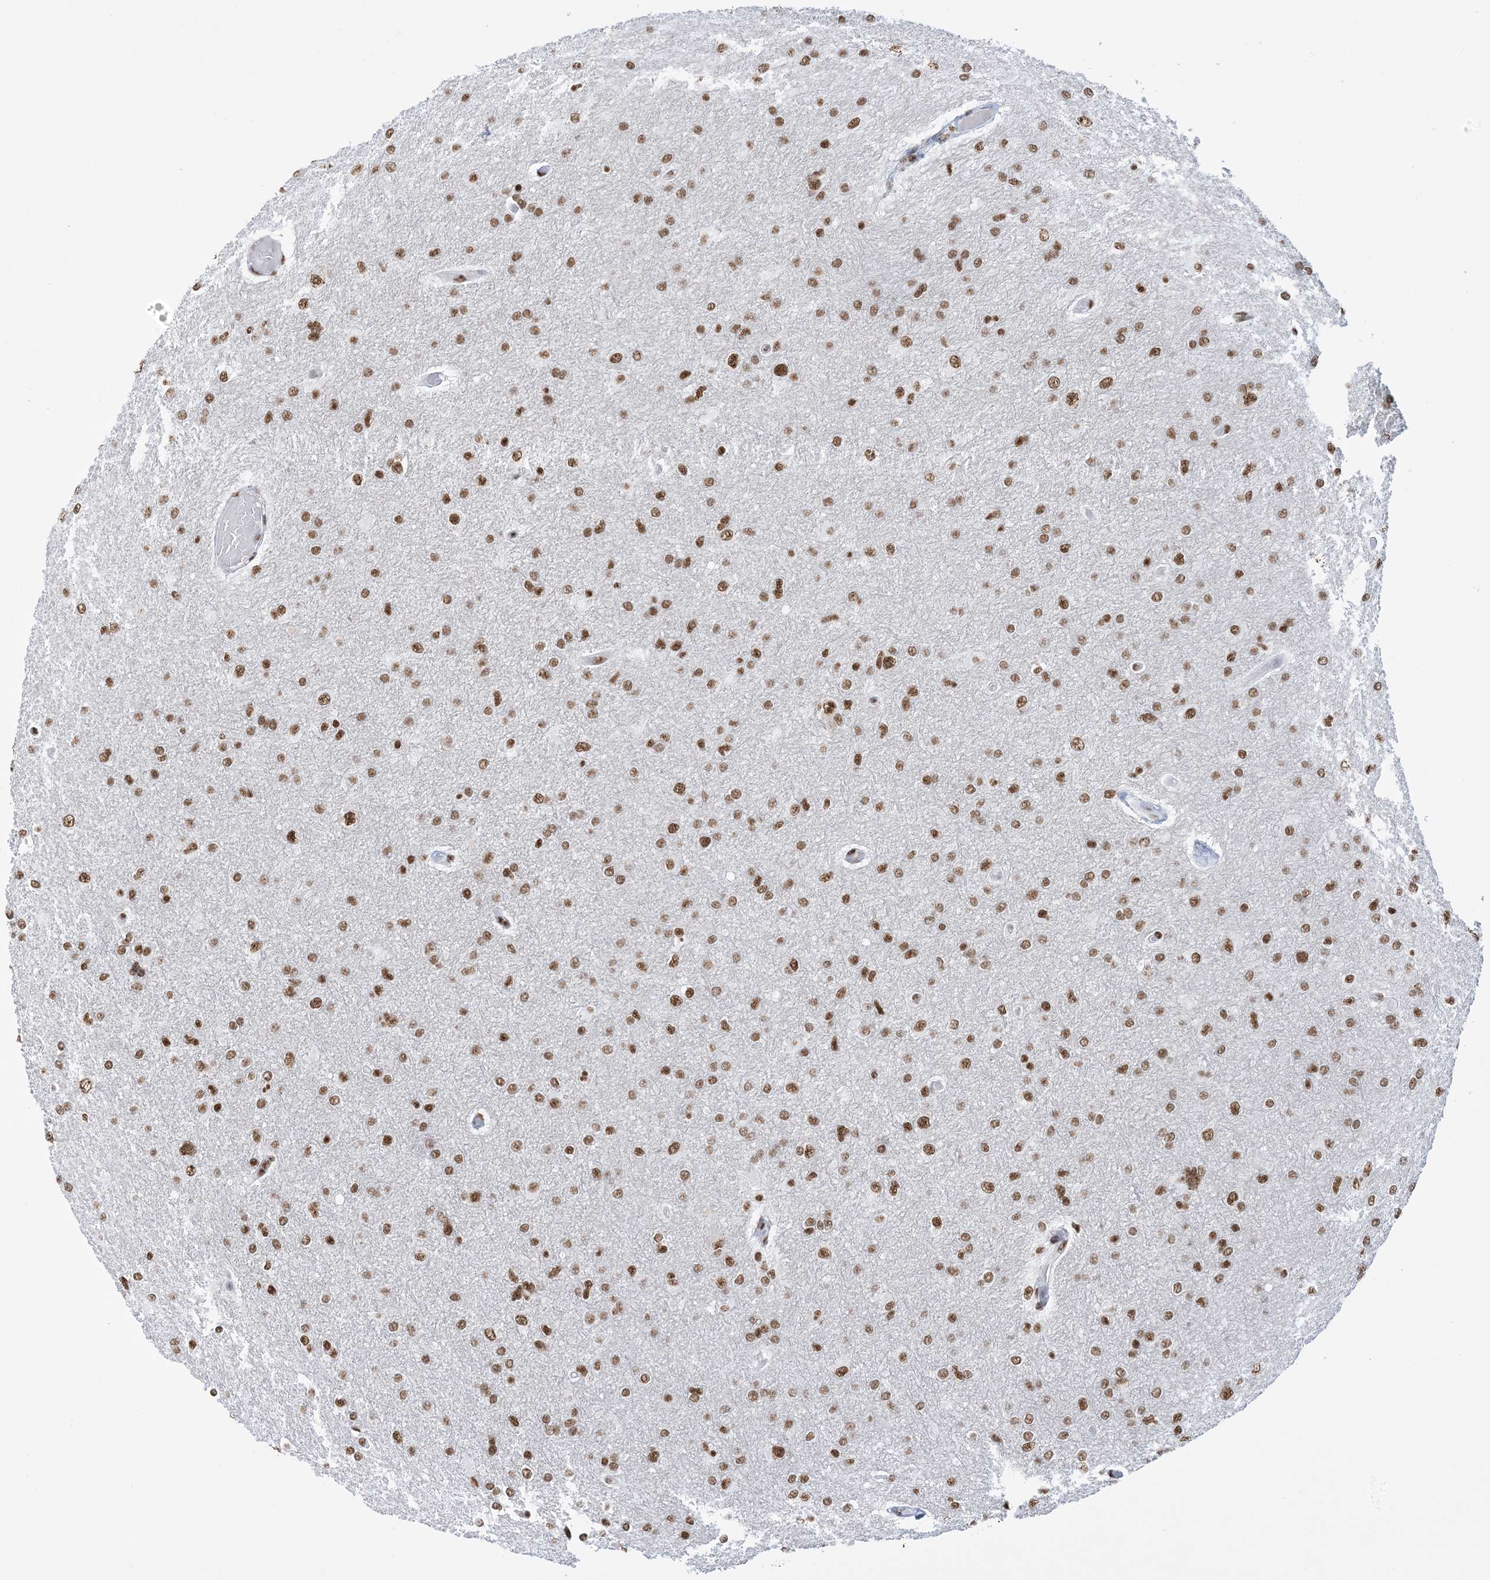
{"staining": {"intensity": "moderate", "quantity": ">75%", "location": "nuclear"}, "tissue": "glioma", "cell_type": "Tumor cells", "image_type": "cancer", "snomed": [{"axis": "morphology", "description": "Glioma, malignant, High grade"}, {"axis": "topography", "description": "Cerebral cortex"}], "caption": "This is an image of immunohistochemistry (IHC) staining of glioma, which shows moderate staining in the nuclear of tumor cells.", "gene": "ZNF792", "patient": {"sex": "female", "age": 36}}